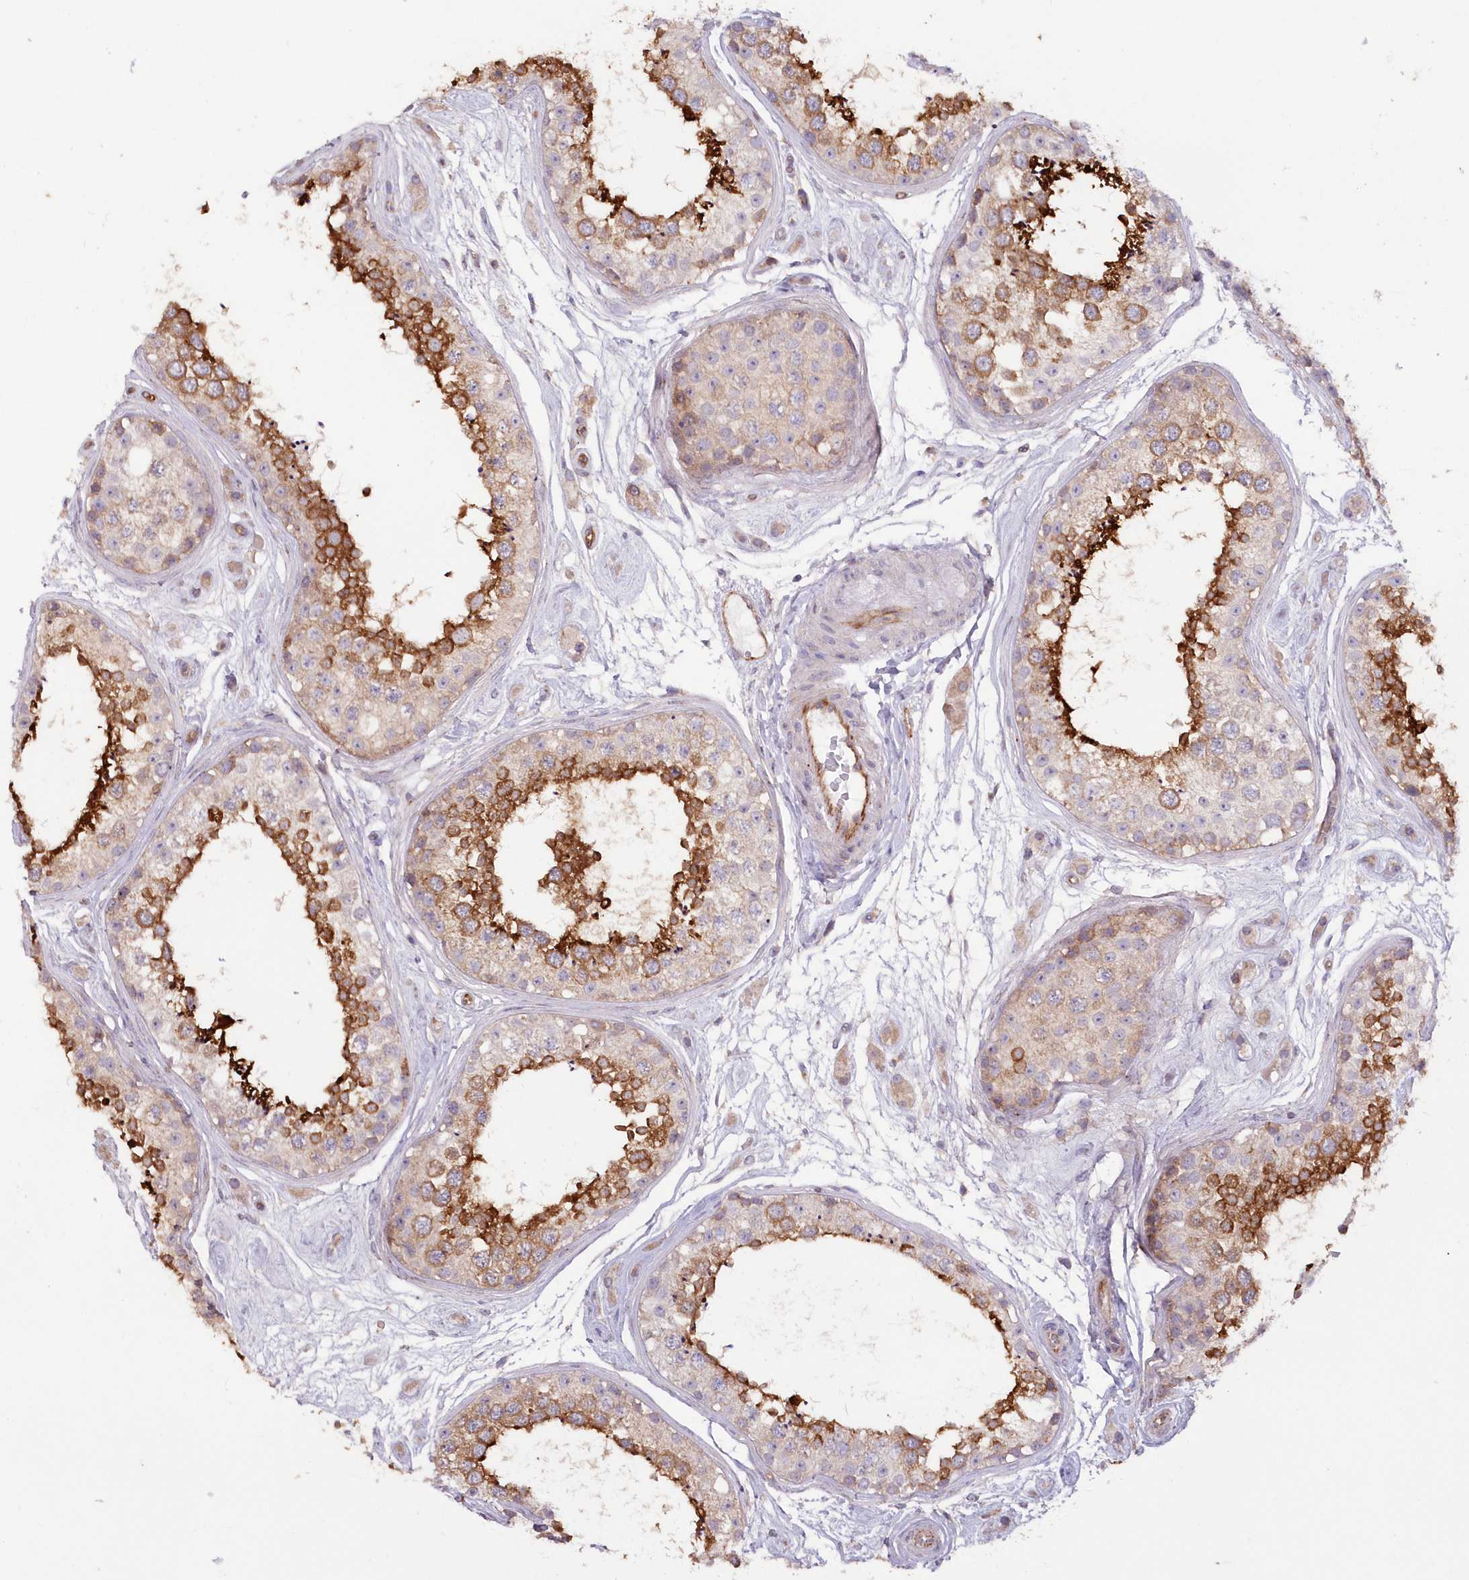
{"staining": {"intensity": "strong", "quantity": "25%-75%", "location": "cytoplasmic/membranous"}, "tissue": "testis", "cell_type": "Cells in seminiferous ducts", "image_type": "normal", "snomed": [{"axis": "morphology", "description": "Normal tissue, NOS"}, {"axis": "topography", "description": "Testis"}], "caption": "Cells in seminiferous ducts show high levels of strong cytoplasmic/membranous expression in approximately 25%-75% of cells in unremarkable testis. (brown staining indicates protein expression, while blue staining denotes nuclei).", "gene": "RAB11FIP5", "patient": {"sex": "male", "age": 25}}